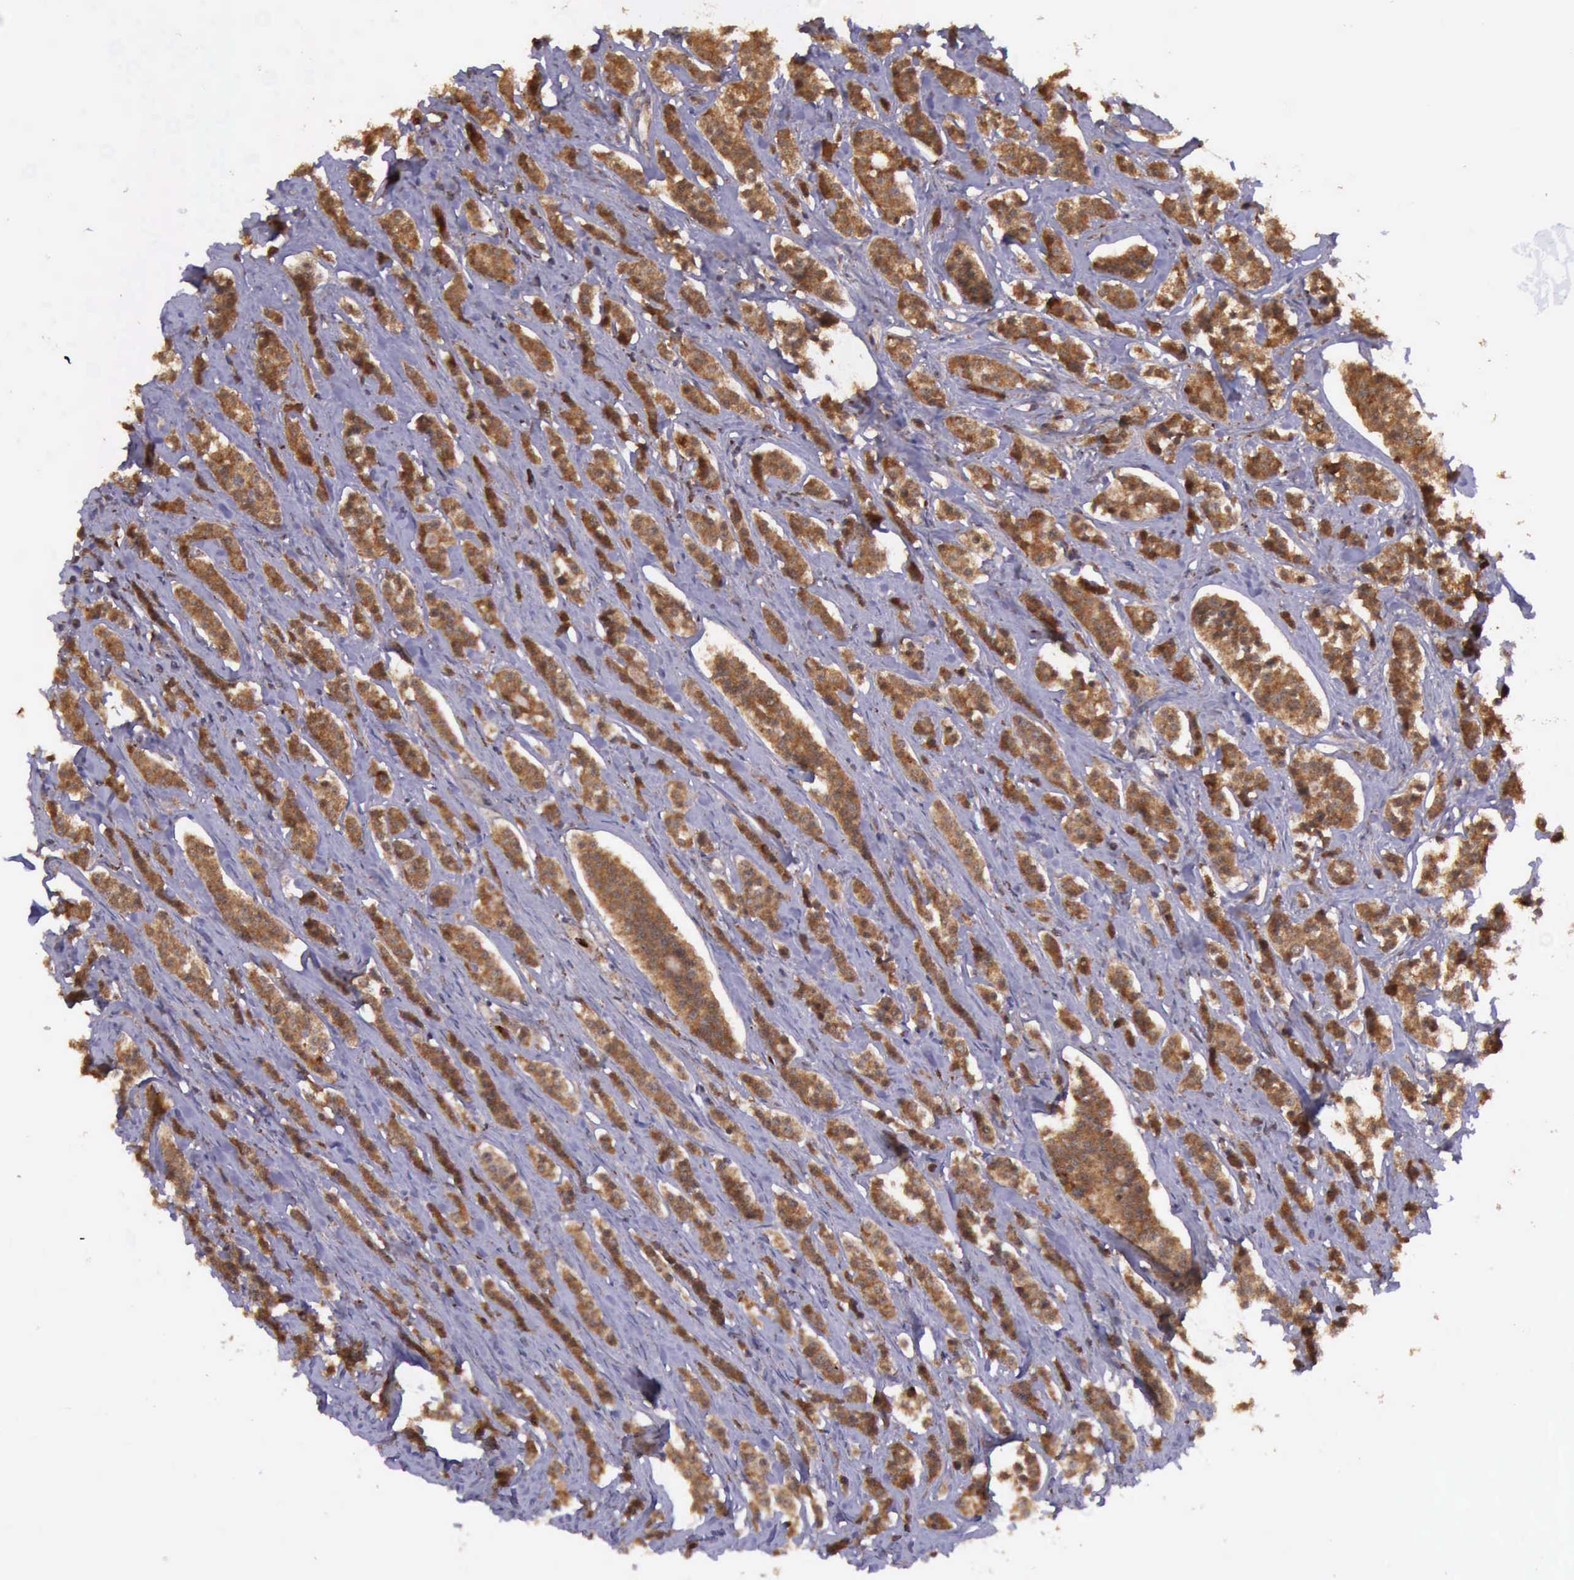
{"staining": {"intensity": "strong", "quantity": ">75%", "location": "cytoplasmic/membranous"}, "tissue": "carcinoid", "cell_type": "Tumor cells", "image_type": "cancer", "snomed": [{"axis": "morphology", "description": "Carcinoid, malignant, NOS"}, {"axis": "topography", "description": "Small intestine"}], "caption": "This histopathology image shows IHC staining of carcinoid (malignant), with high strong cytoplasmic/membranous staining in about >75% of tumor cells.", "gene": "ARMCX3", "patient": {"sex": "male", "age": 63}}